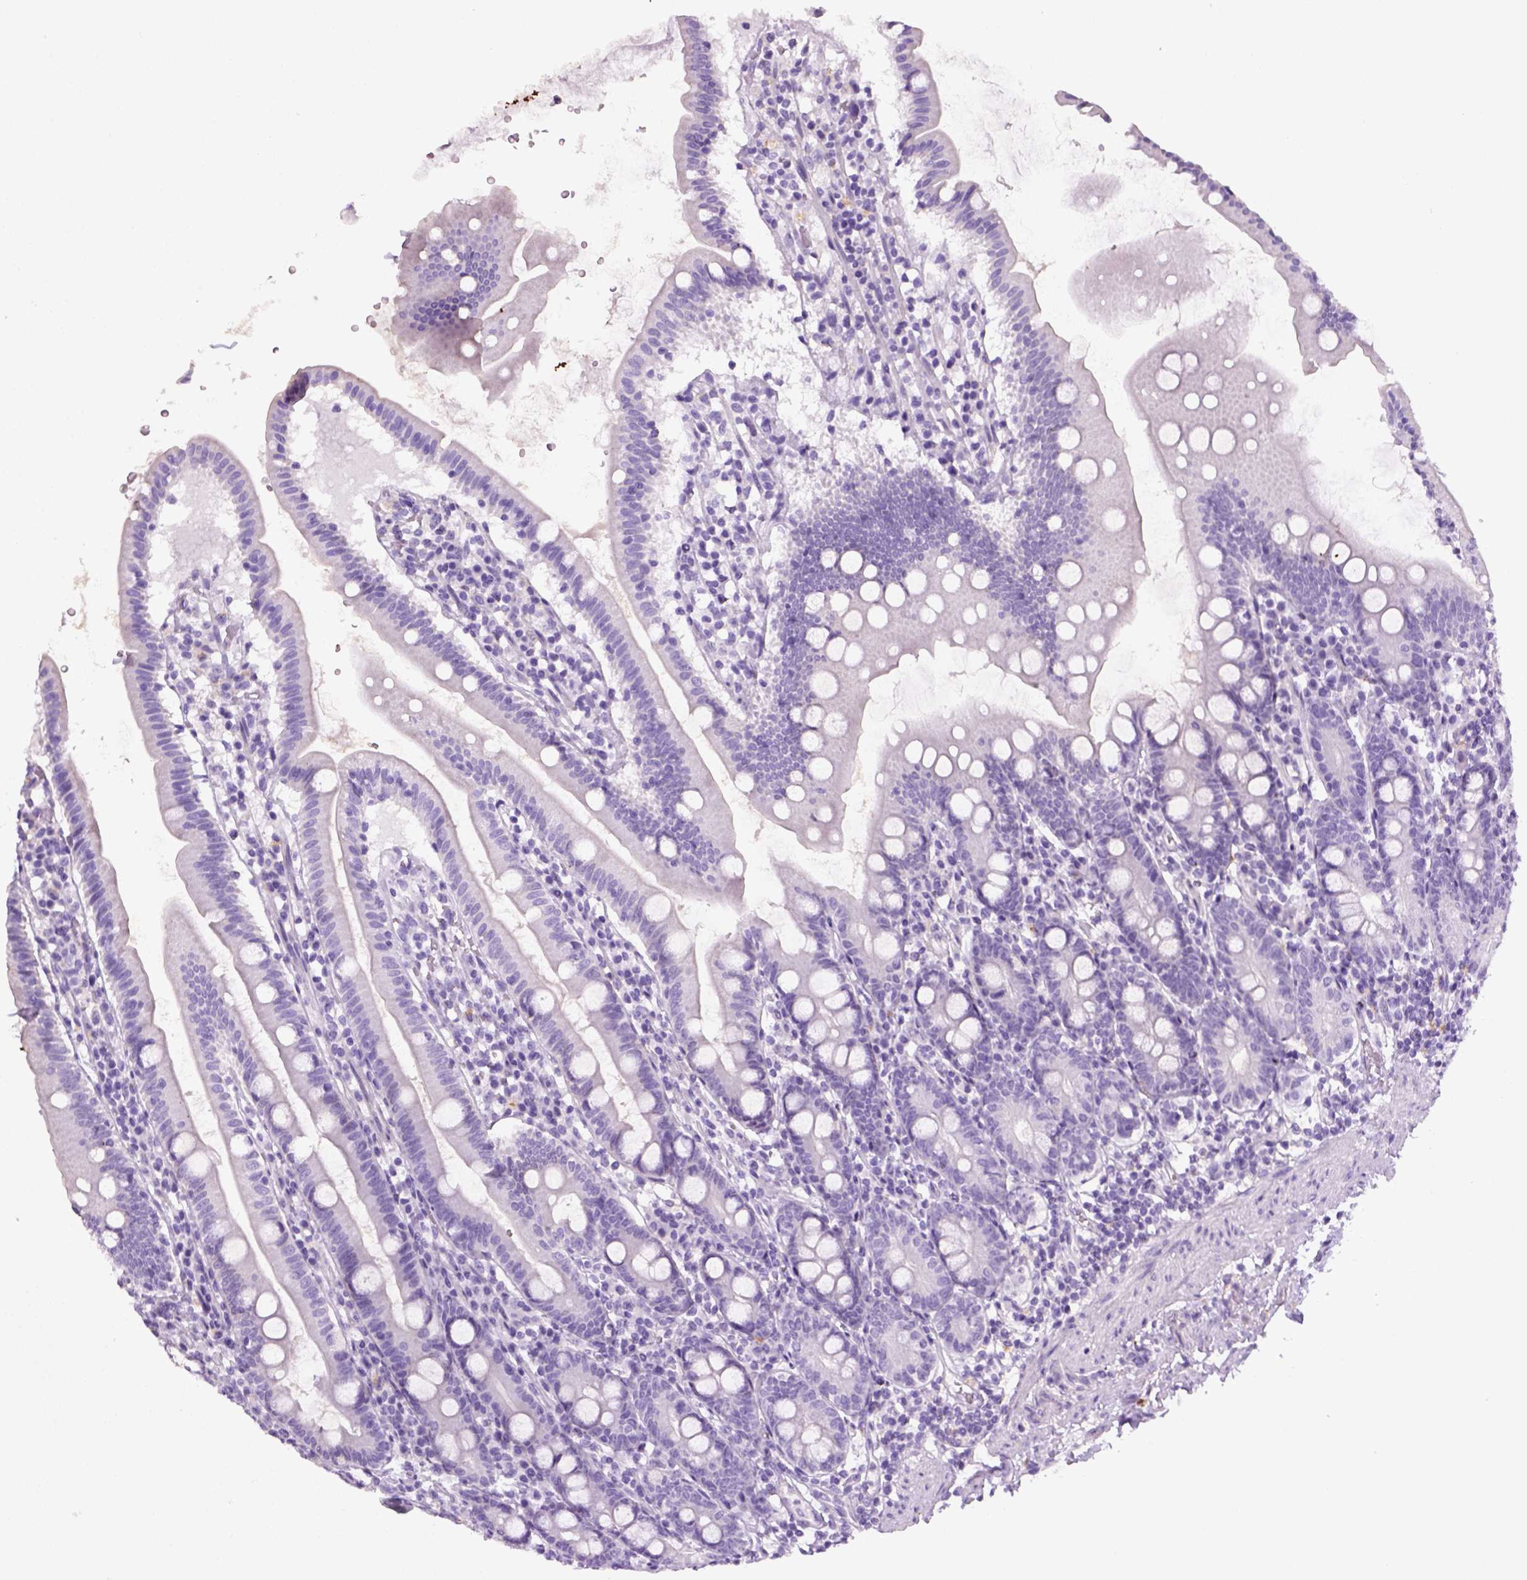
{"staining": {"intensity": "negative", "quantity": "none", "location": "none"}, "tissue": "duodenum", "cell_type": "Glandular cells", "image_type": "normal", "snomed": [{"axis": "morphology", "description": "Normal tissue, NOS"}, {"axis": "topography", "description": "Duodenum"}], "caption": "IHC image of unremarkable human duodenum stained for a protein (brown), which displays no expression in glandular cells.", "gene": "KRT71", "patient": {"sex": "female", "age": 67}}